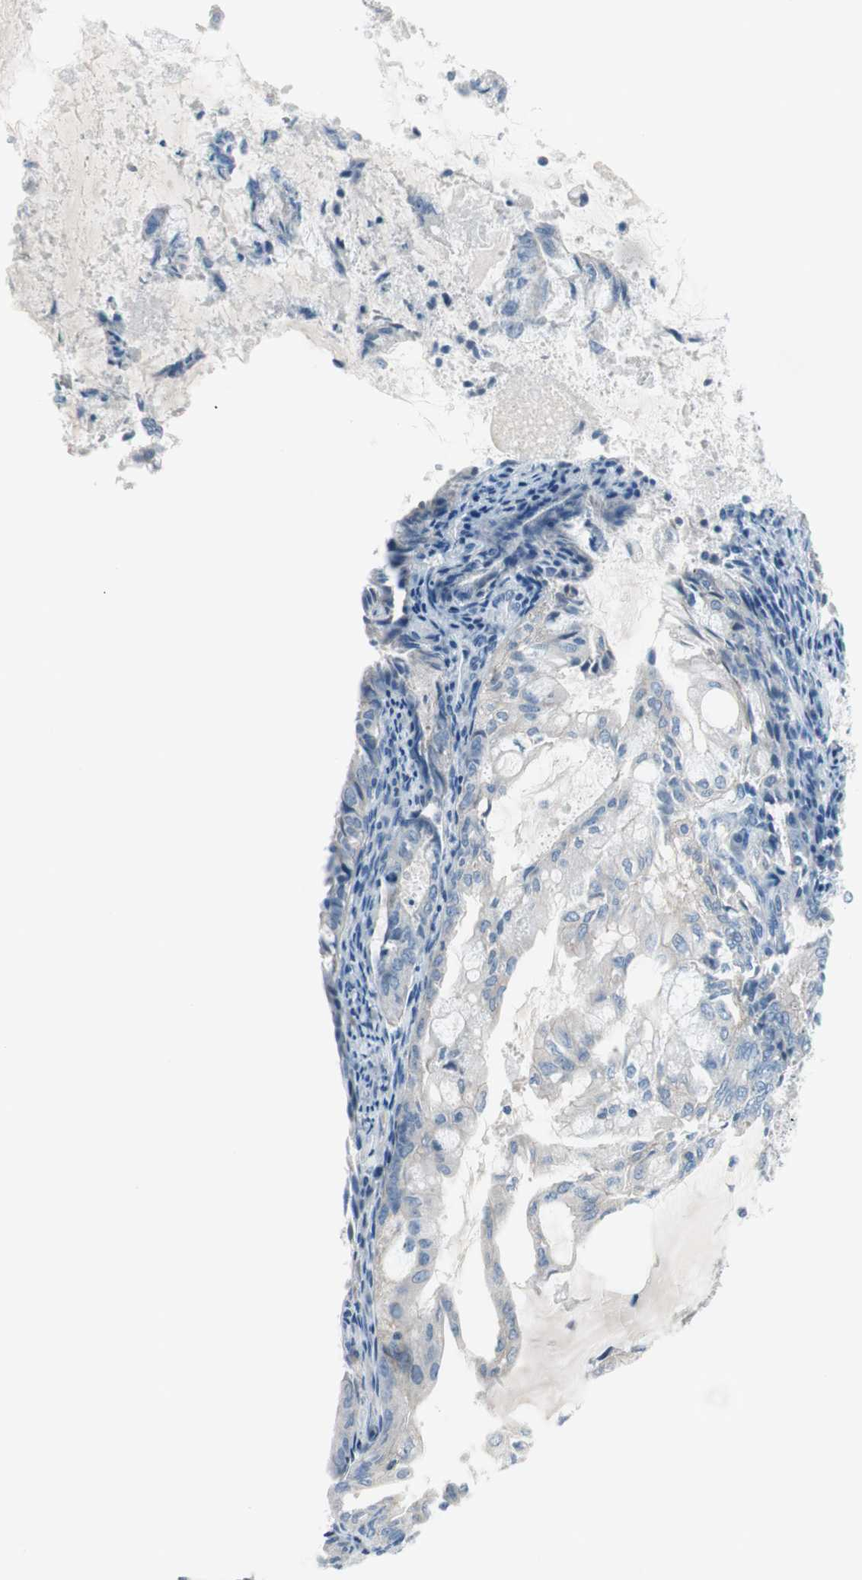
{"staining": {"intensity": "moderate", "quantity": "<25%", "location": "cytoplasmic/membranous"}, "tissue": "endometrial cancer", "cell_type": "Tumor cells", "image_type": "cancer", "snomed": [{"axis": "morphology", "description": "Adenocarcinoma, NOS"}, {"axis": "topography", "description": "Endometrium"}], "caption": "Immunohistochemical staining of human endometrial cancer reveals moderate cytoplasmic/membranous protein expression in about <25% of tumor cells.", "gene": "PRRG4", "patient": {"sex": "female", "age": 86}}